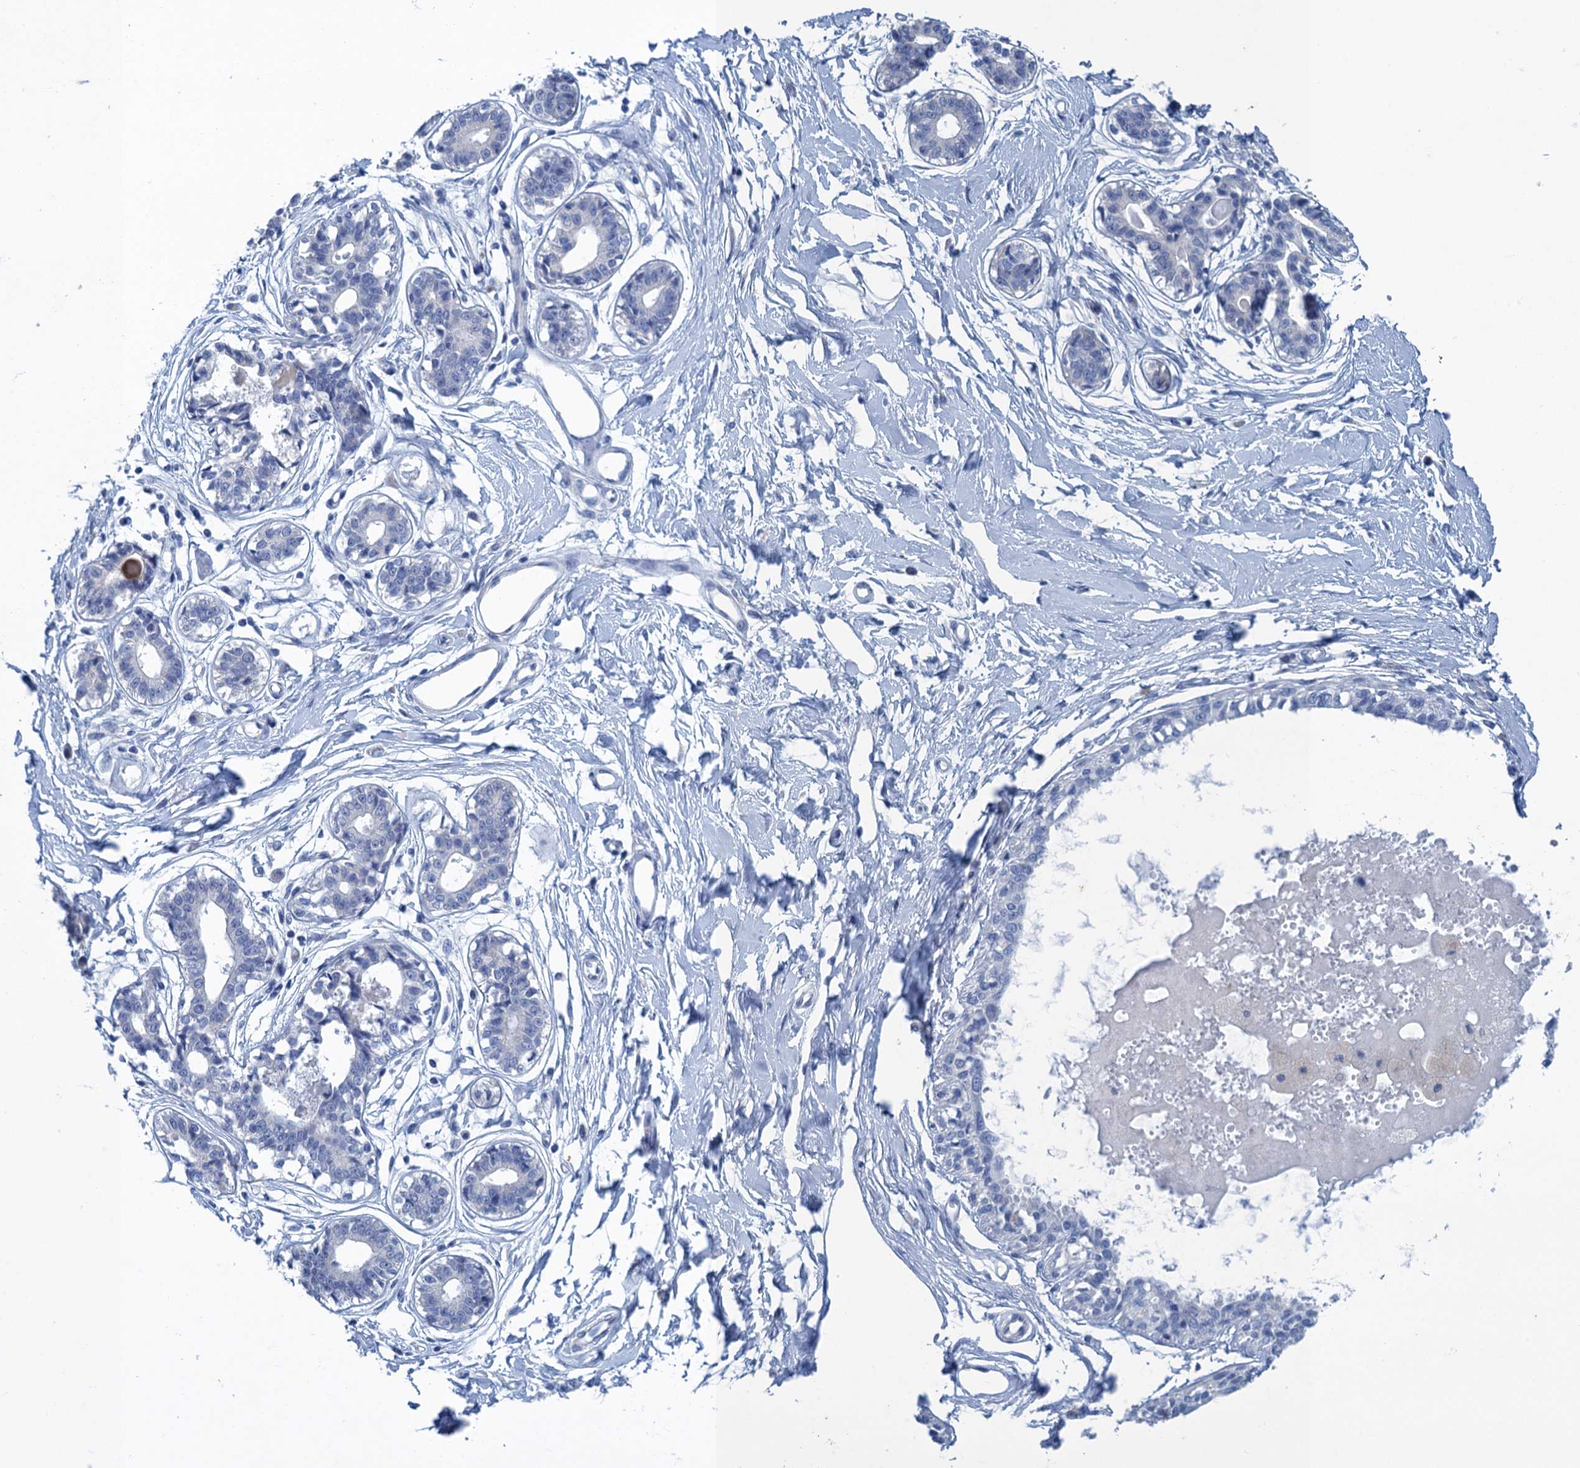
{"staining": {"intensity": "negative", "quantity": "none", "location": "none"}, "tissue": "breast", "cell_type": "Glandular cells", "image_type": "normal", "snomed": [{"axis": "morphology", "description": "Normal tissue, NOS"}, {"axis": "topography", "description": "Breast"}], "caption": "IHC histopathology image of unremarkable human breast stained for a protein (brown), which displays no expression in glandular cells.", "gene": "SCEL", "patient": {"sex": "female", "age": 45}}